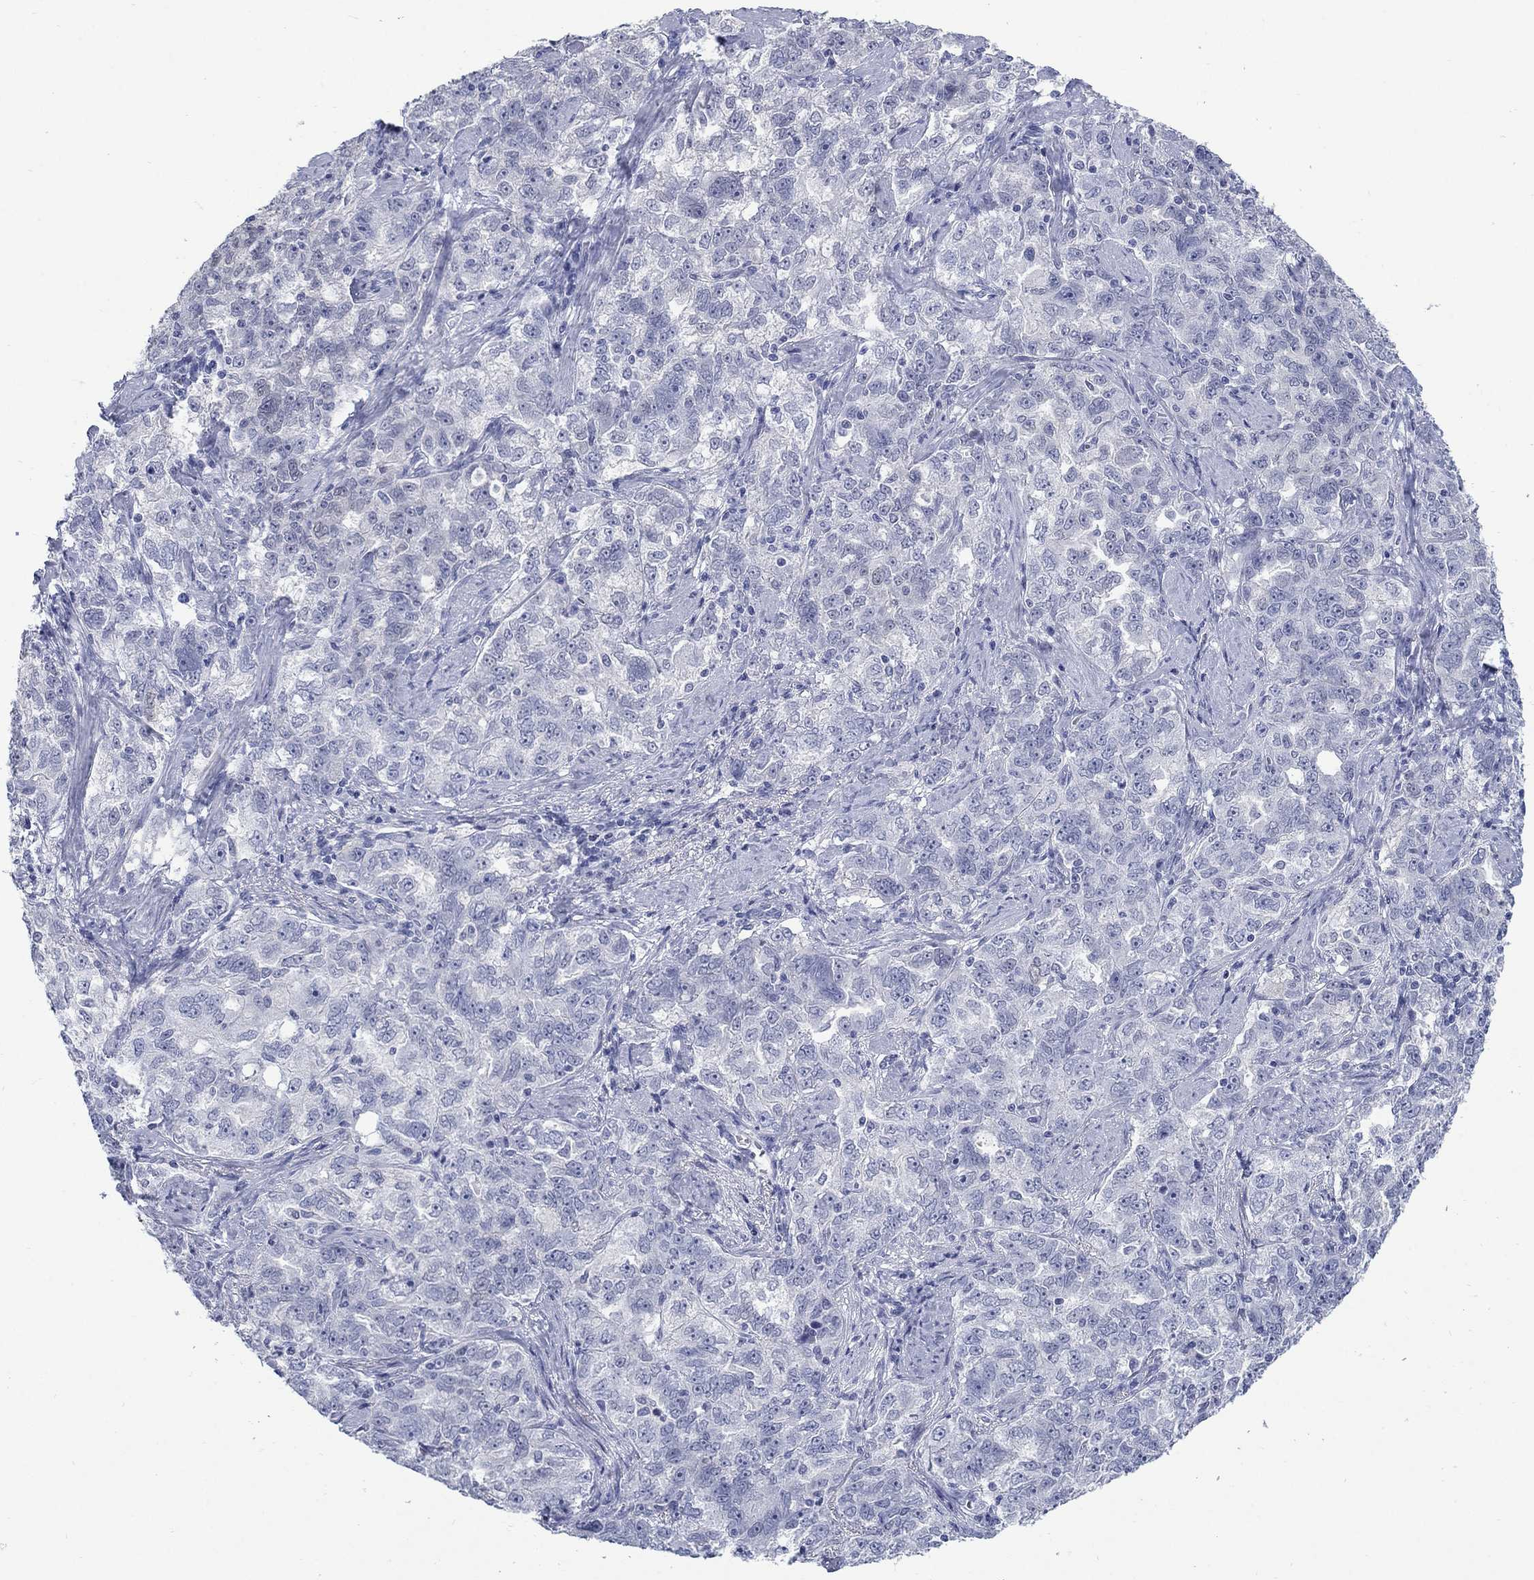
{"staining": {"intensity": "negative", "quantity": "none", "location": "none"}, "tissue": "ovarian cancer", "cell_type": "Tumor cells", "image_type": "cancer", "snomed": [{"axis": "morphology", "description": "Cystadenocarcinoma, serous, NOS"}, {"axis": "topography", "description": "Ovary"}], "caption": "Tumor cells show no significant expression in ovarian cancer (serous cystadenocarcinoma).", "gene": "ATP6V1G2", "patient": {"sex": "female", "age": 51}}